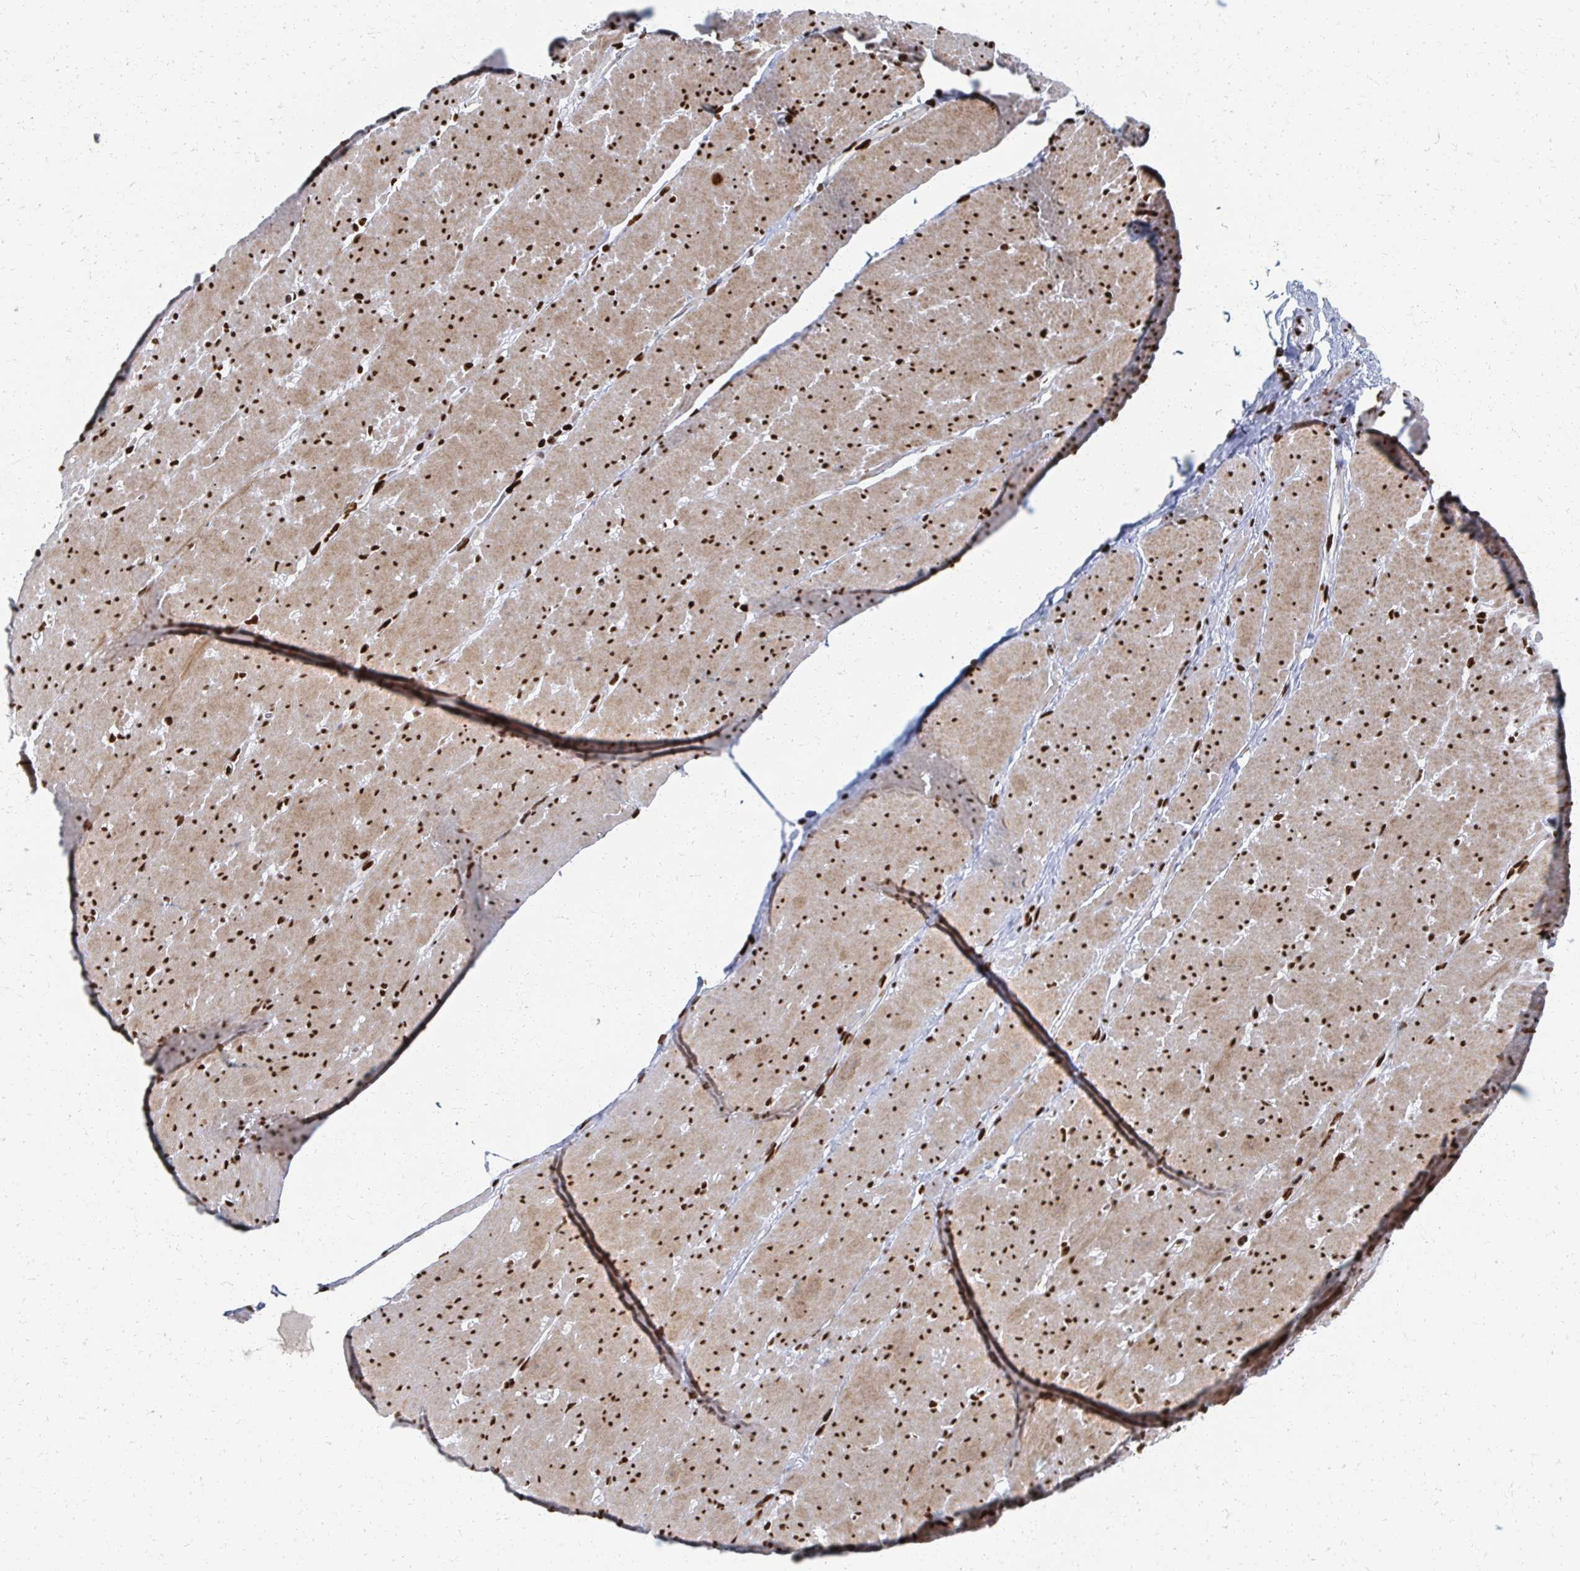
{"staining": {"intensity": "strong", "quantity": ">75%", "location": "cytoplasmic/membranous,nuclear"}, "tissue": "smooth muscle", "cell_type": "Smooth muscle cells", "image_type": "normal", "snomed": [{"axis": "morphology", "description": "Normal tissue, NOS"}, {"axis": "topography", "description": "Smooth muscle"}, {"axis": "topography", "description": "Rectum"}], "caption": "The histopathology image displays a brown stain indicating the presence of a protein in the cytoplasmic/membranous,nuclear of smooth muscle cells in smooth muscle.", "gene": "RBBP4", "patient": {"sex": "male", "age": 53}}